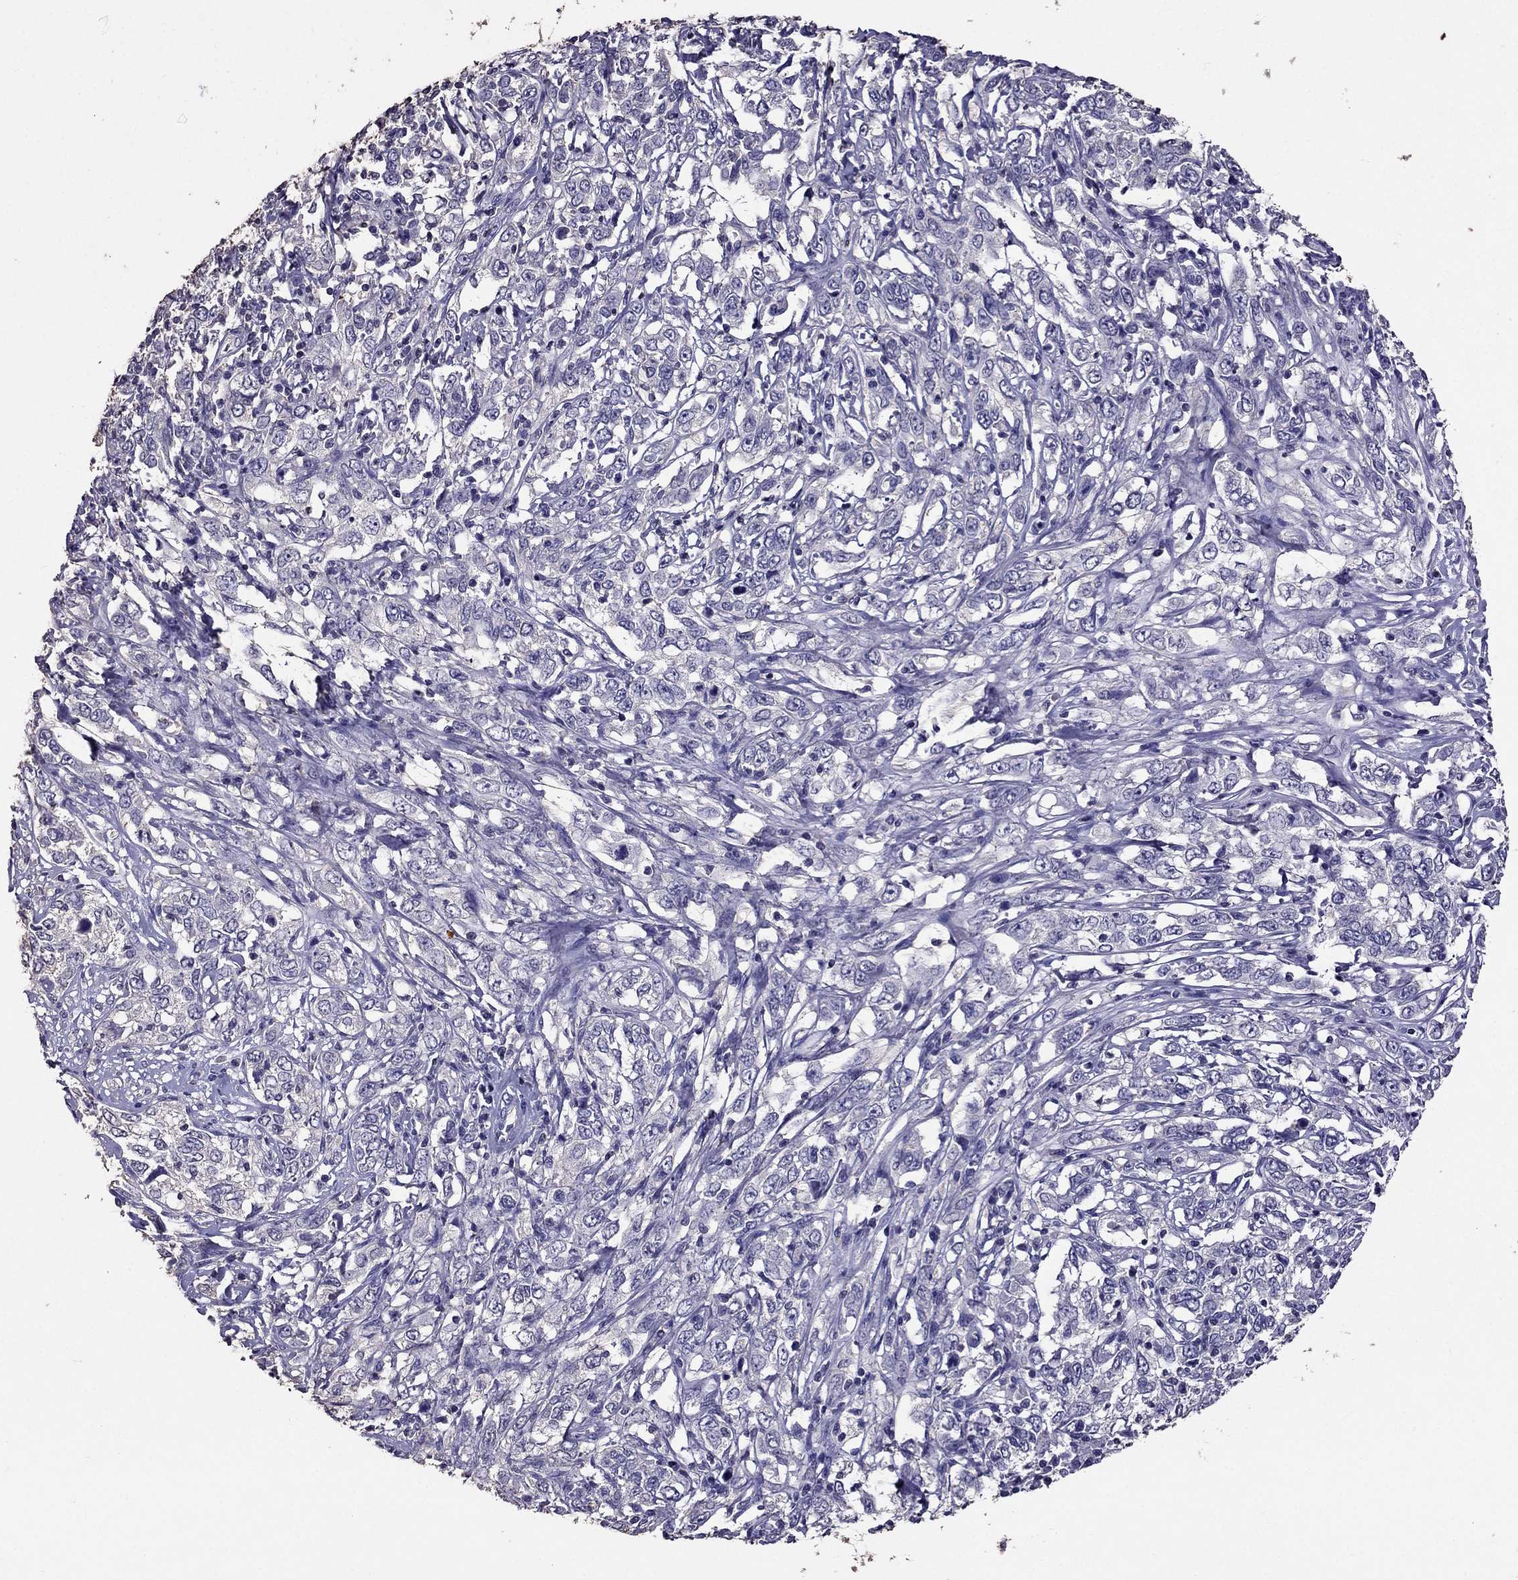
{"staining": {"intensity": "negative", "quantity": "none", "location": "none"}, "tissue": "cervical cancer", "cell_type": "Tumor cells", "image_type": "cancer", "snomed": [{"axis": "morphology", "description": "Adenocarcinoma, NOS"}, {"axis": "topography", "description": "Cervix"}], "caption": "IHC micrograph of neoplastic tissue: human adenocarcinoma (cervical) stained with DAB (3,3'-diaminobenzidine) reveals no significant protein expression in tumor cells.", "gene": "NKX3-1", "patient": {"sex": "female", "age": 40}}